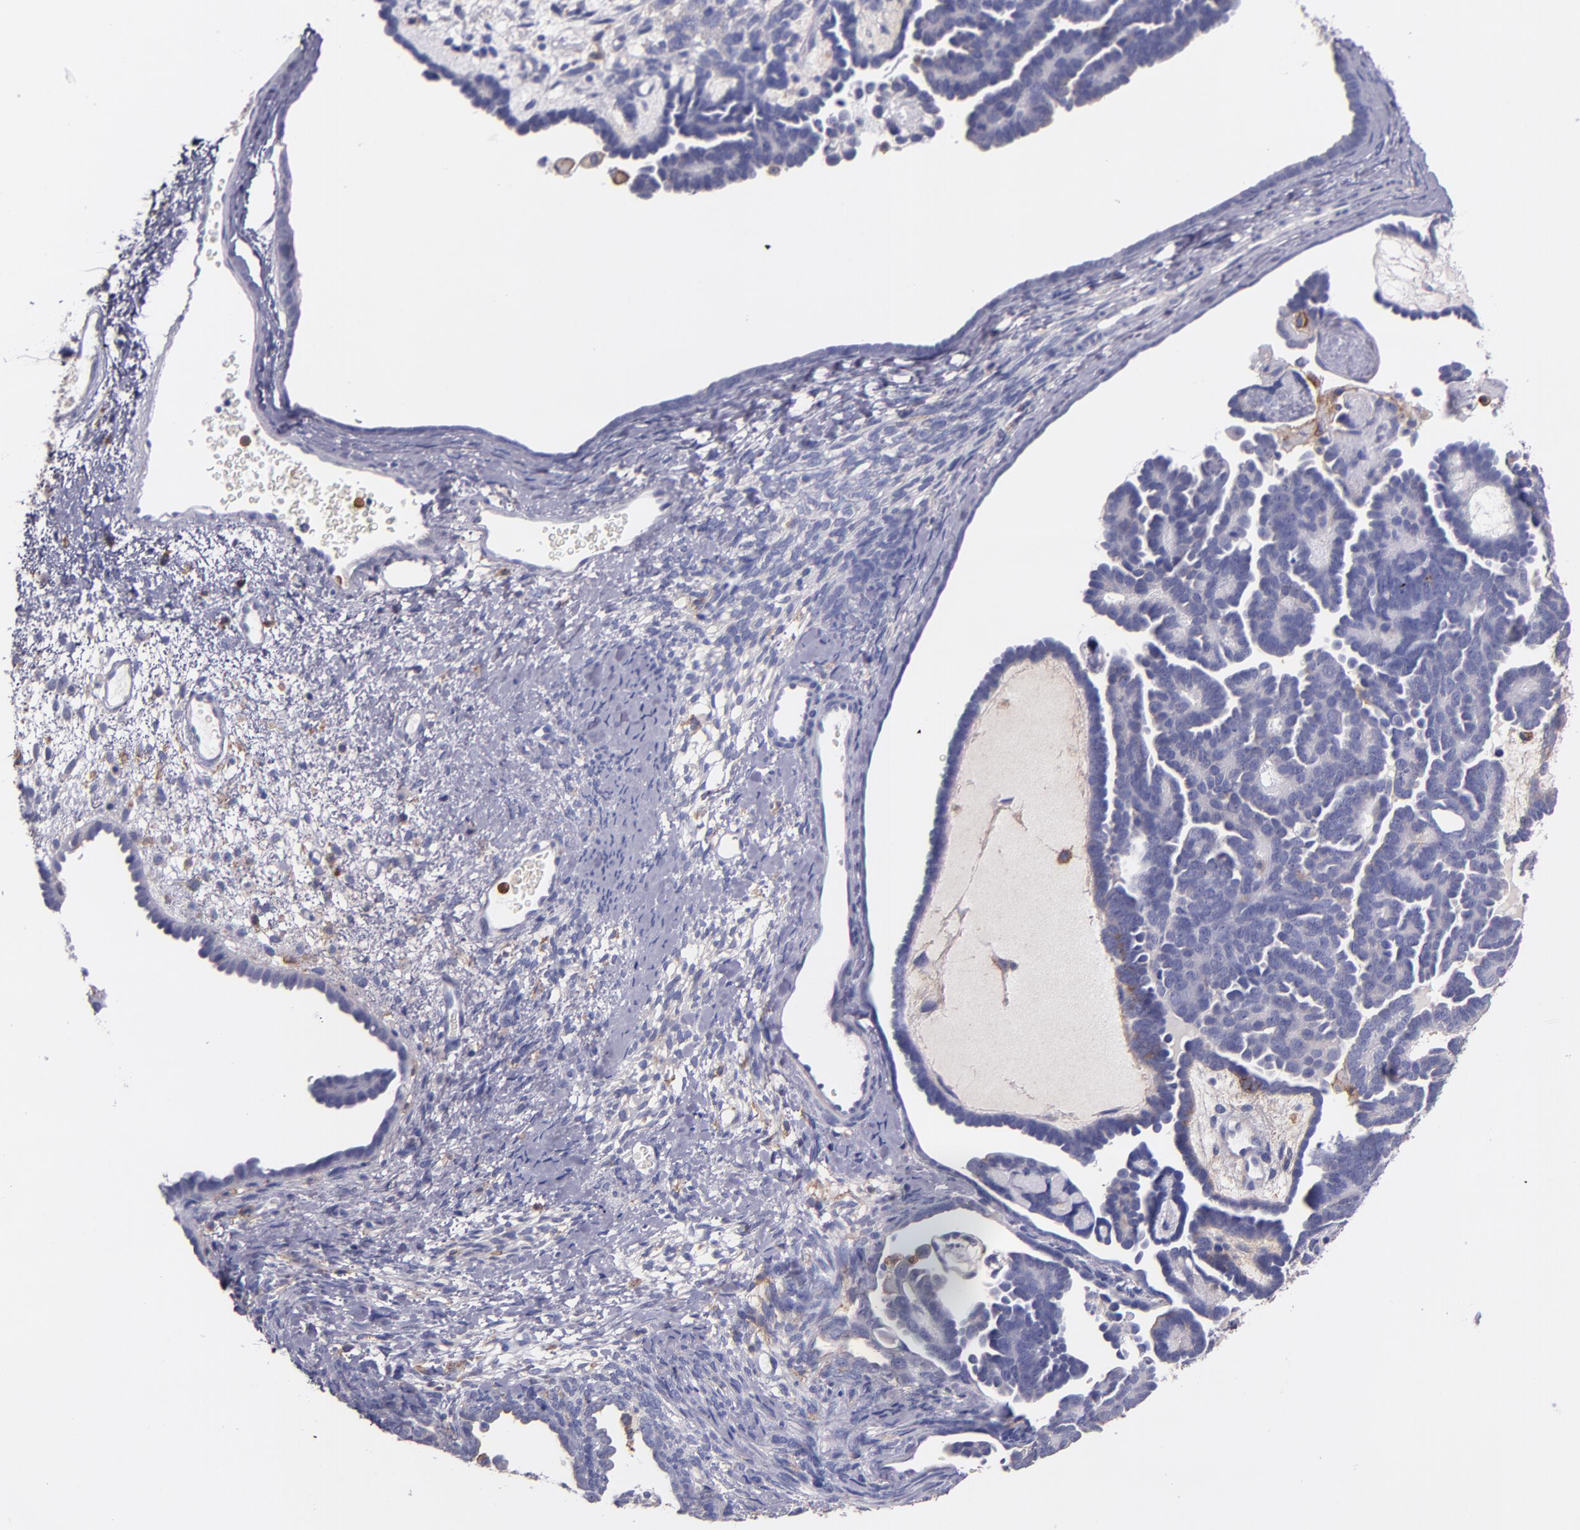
{"staining": {"intensity": "negative", "quantity": "none", "location": "none"}, "tissue": "endometrial cancer", "cell_type": "Tumor cells", "image_type": "cancer", "snomed": [{"axis": "morphology", "description": "Neoplasm, malignant, NOS"}, {"axis": "topography", "description": "Endometrium"}], "caption": "Immunohistochemistry image of neoplastic tissue: endometrial cancer (neoplasm (malignant)) stained with DAB exhibits no significant protein staining in tumor cells. (DAB immunohistochemistry with hematoxylin counter stain).", "gene": "C5AR1", "patient": {"sex": "female", "age": 74}}